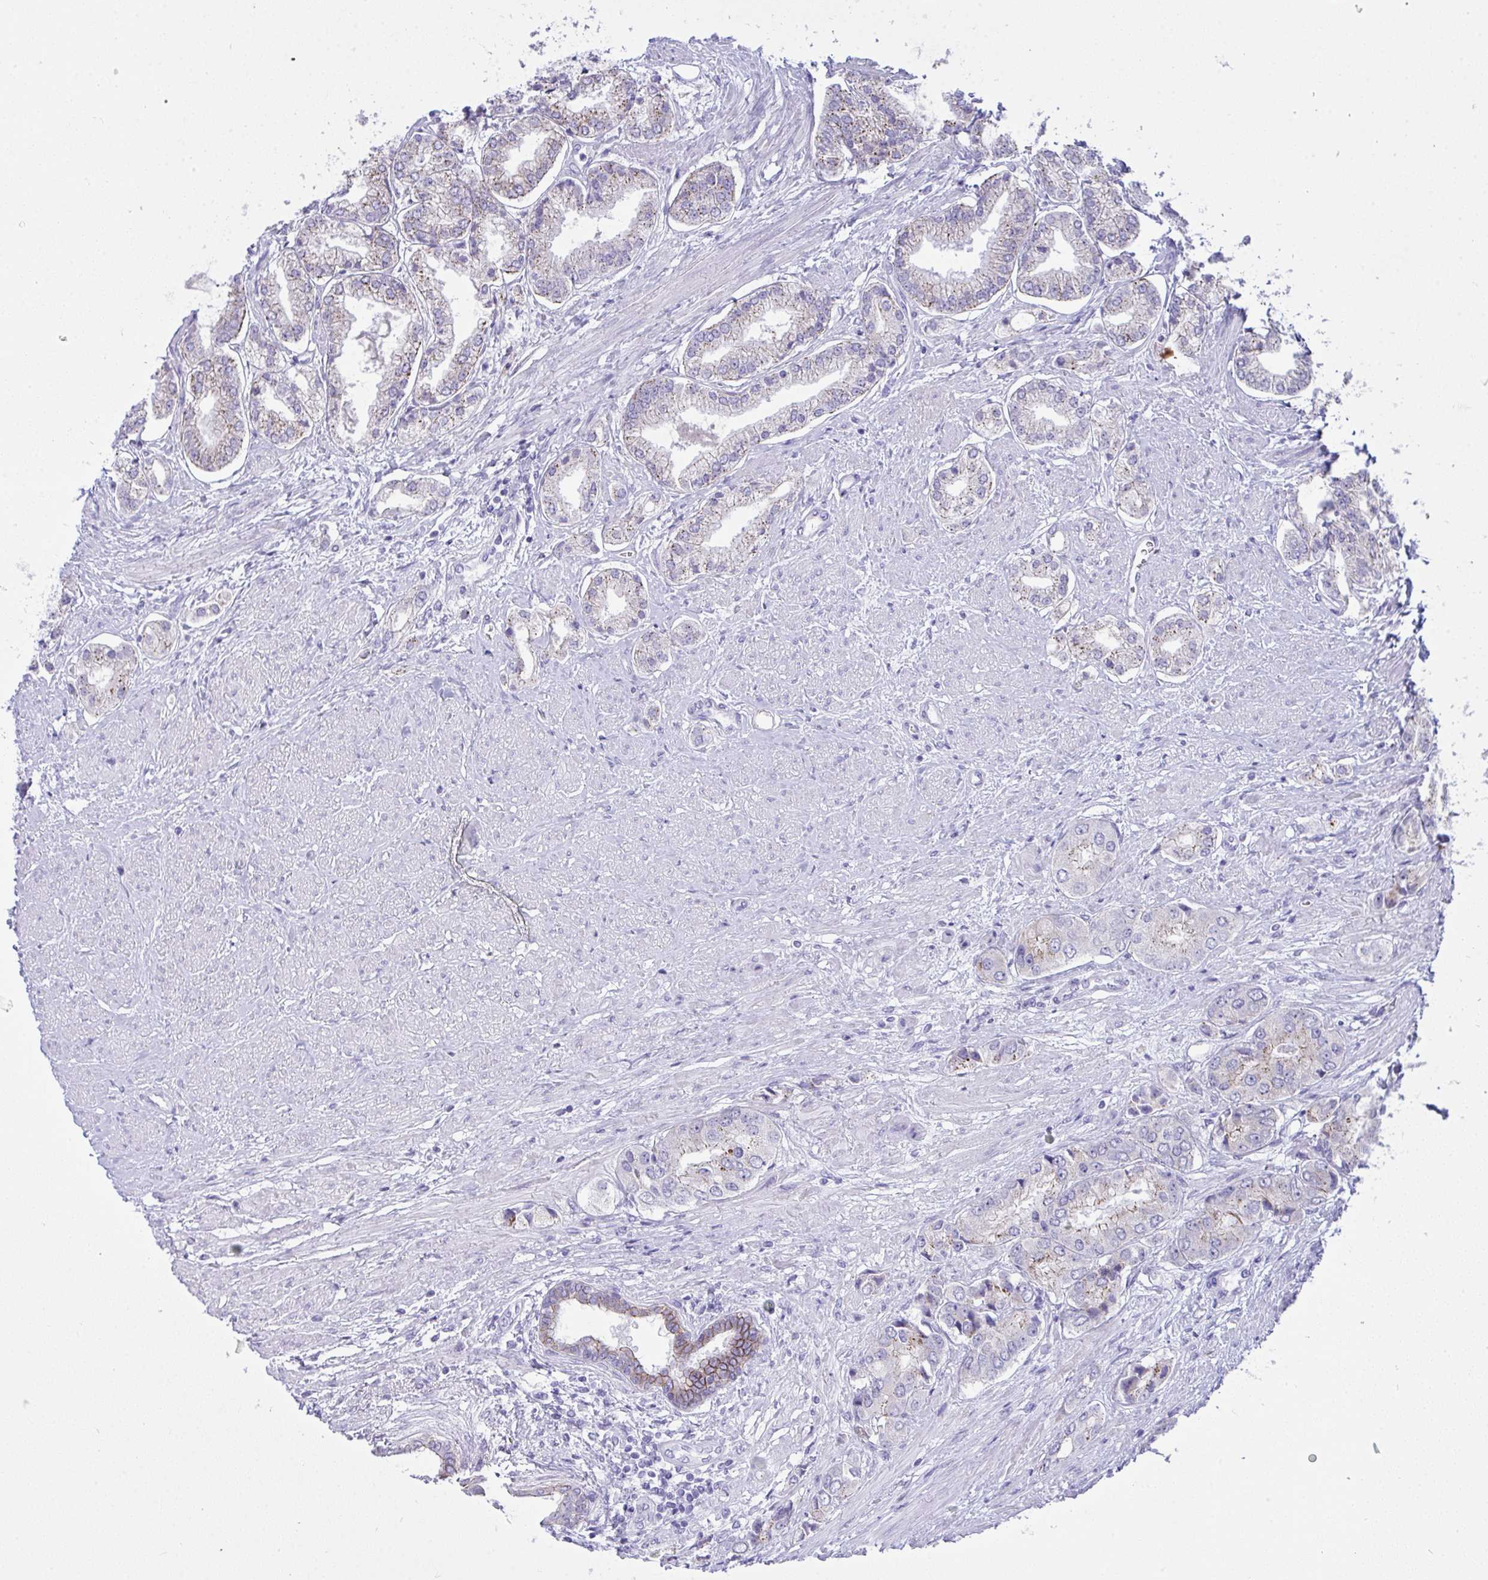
{"staining": {"intensity": "weak", "quantity": "25%-75%", "location": "cytoplasmic/membranous"}, "tissue": "prostate cancer", "cell_type": "Tumor cells", "image_type": "cancer", "snomed": [{"axis": "morphology", "description": "Adenocarcinoma, Low grade"}, {"axis": "topography", "description": "Prostate"}], "caption": "The immunohistochemical stain labels weak cytoplasmic/membranous positivity in tumor cells of adenocarcinoma (low-grade) (prostate) tissue. Ihc stains the protein of interest in brown and the nuclei are stained blue.", "gene": "GLB1L2", "patient": {"sex": "male", "age": 69}}